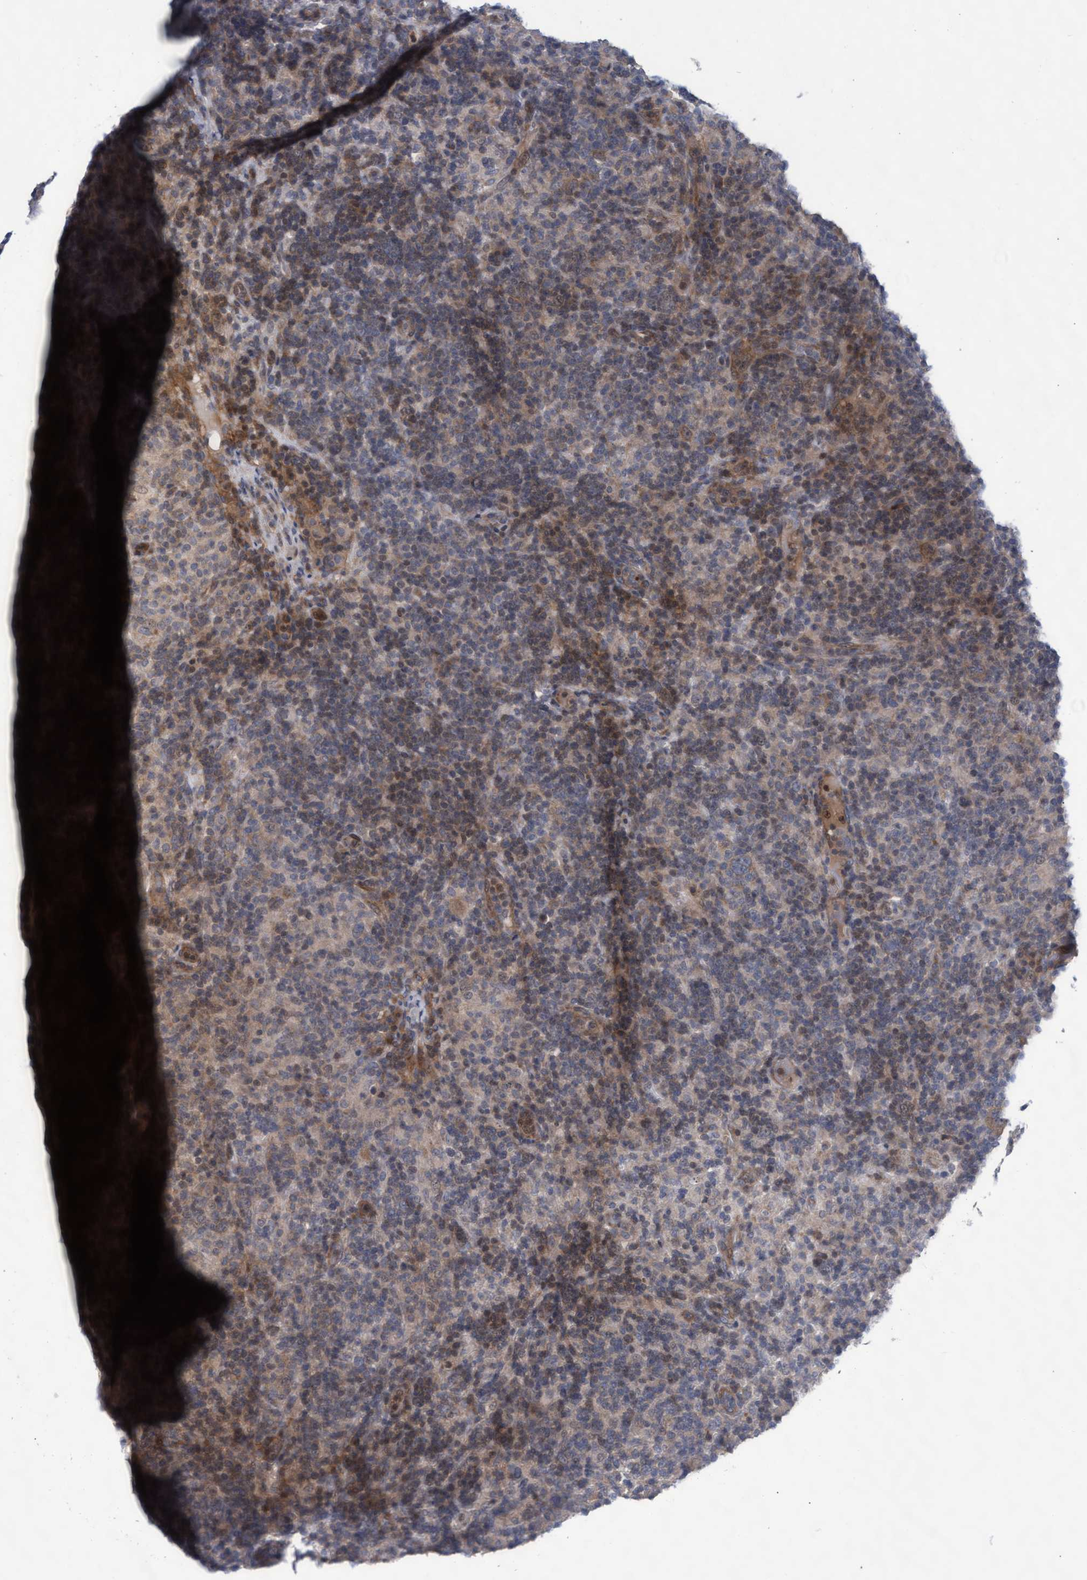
{"staining": {"intensity": "moderate", "quantity": ">75%", "location": "cytoplasmic/membranous"}, "tissue": "lymphoma", "cell_type": "Tumor cells", "image_type": "cancer", "snomed": [{"axis": "morphology", "description": "Hodgkin's disease, NOS"}, {"axis": "topography", "description": "Lymph node"}], "caption": "A histopathology image showing moderate cytoplasmic/membranous positivity in approximately >75% of tumor cells in lymphoma, as visualized by brown immunohistochemical staining.", "gene": "ABCF2", "patient": {"sex": "male", "age": 70}}